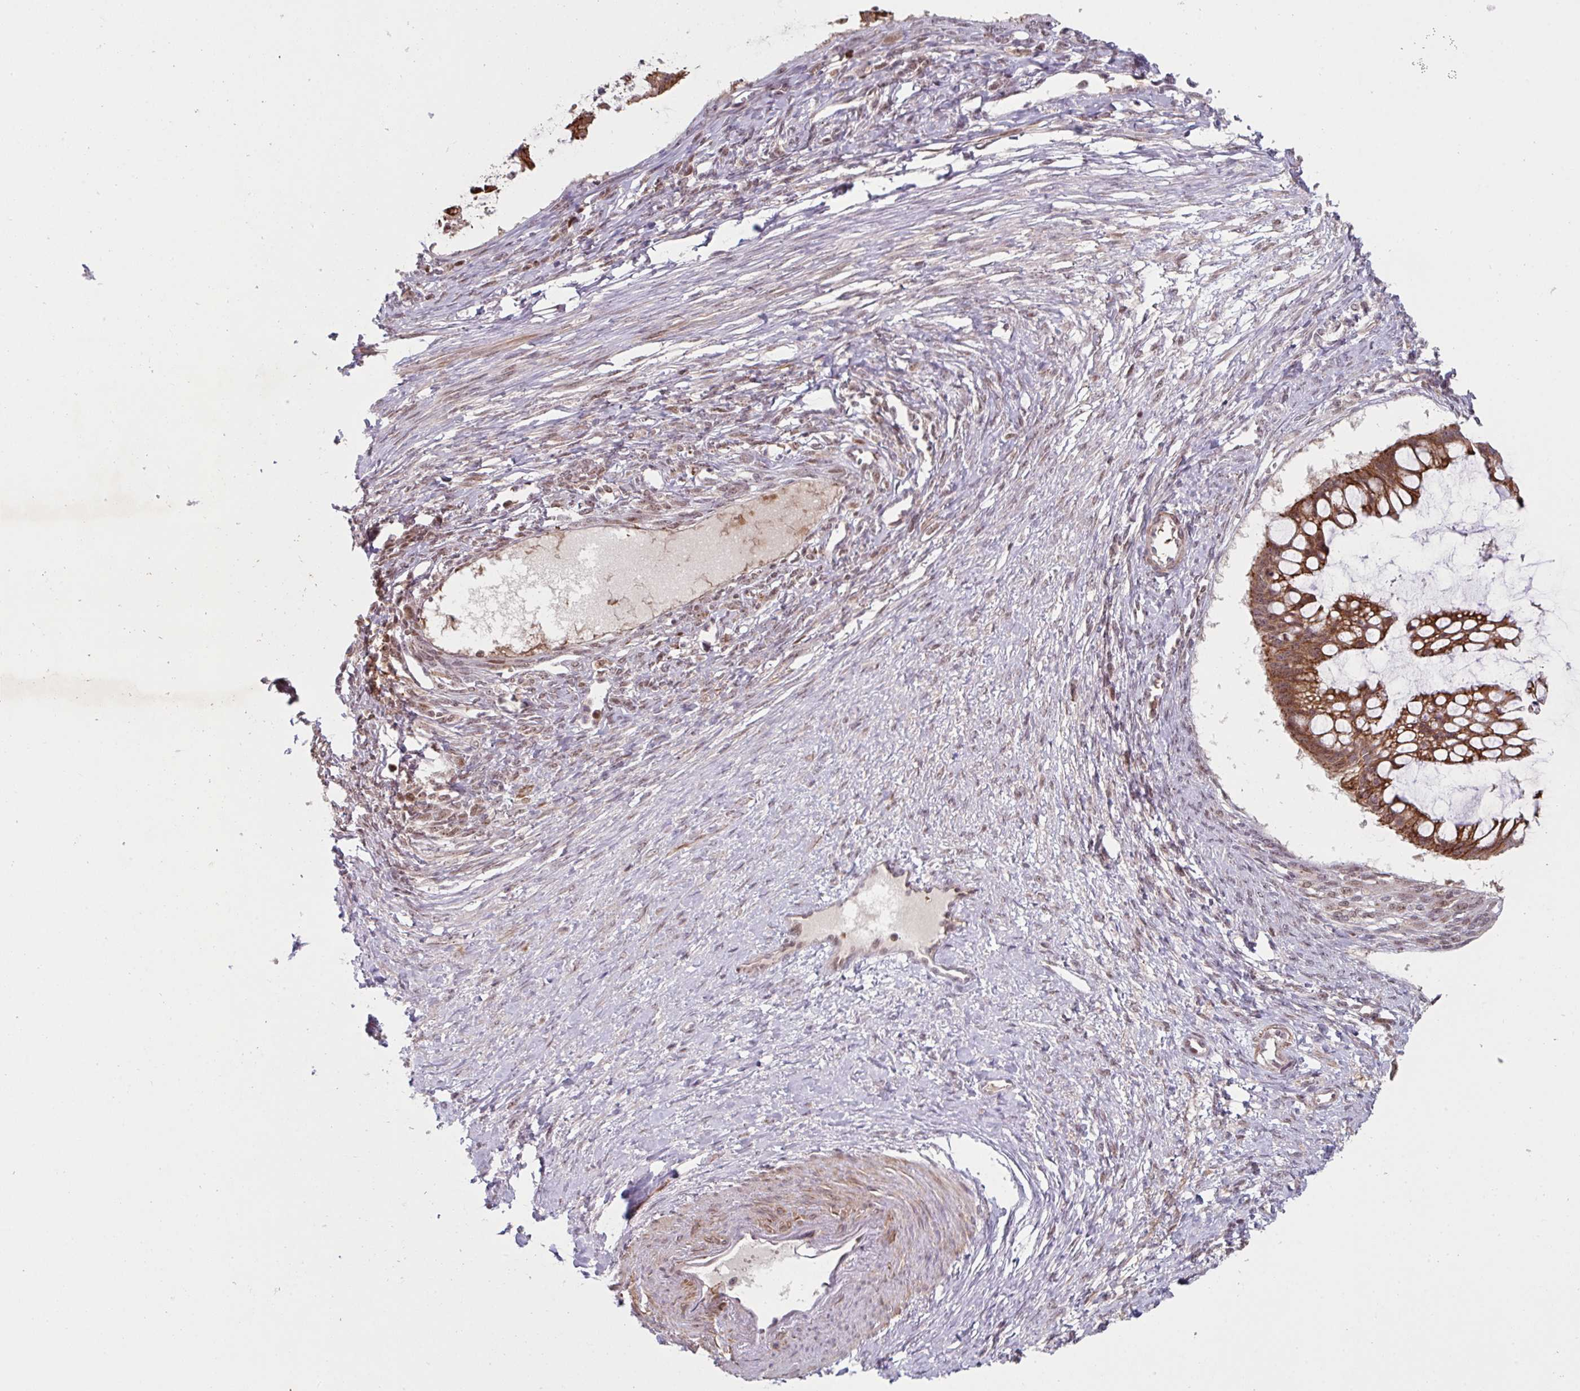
{"staining": {"intensity": "moderate", "quantity": ">75%", "location": "cytoplasmic/membranous"}, "tissue": "ovarian cancer", "cell_type": "Tumor cells", "image_type": "cancer", "snomed": [{"axis": "morphology", "description": "Cystadenocarcinoma, mucinous, NOS"}, {"axis": "topography", "description": "Ovary"}], "caption": "Moderate cytoplasmic/membranous positivity for a protein is appreciated in approximately >75% of tumor cells of ovarian mucinous cystadenocarcinoma using immunohistochemistry.", "gene": "NLRP13", "patient": {"sex": "female", "age": 73}}